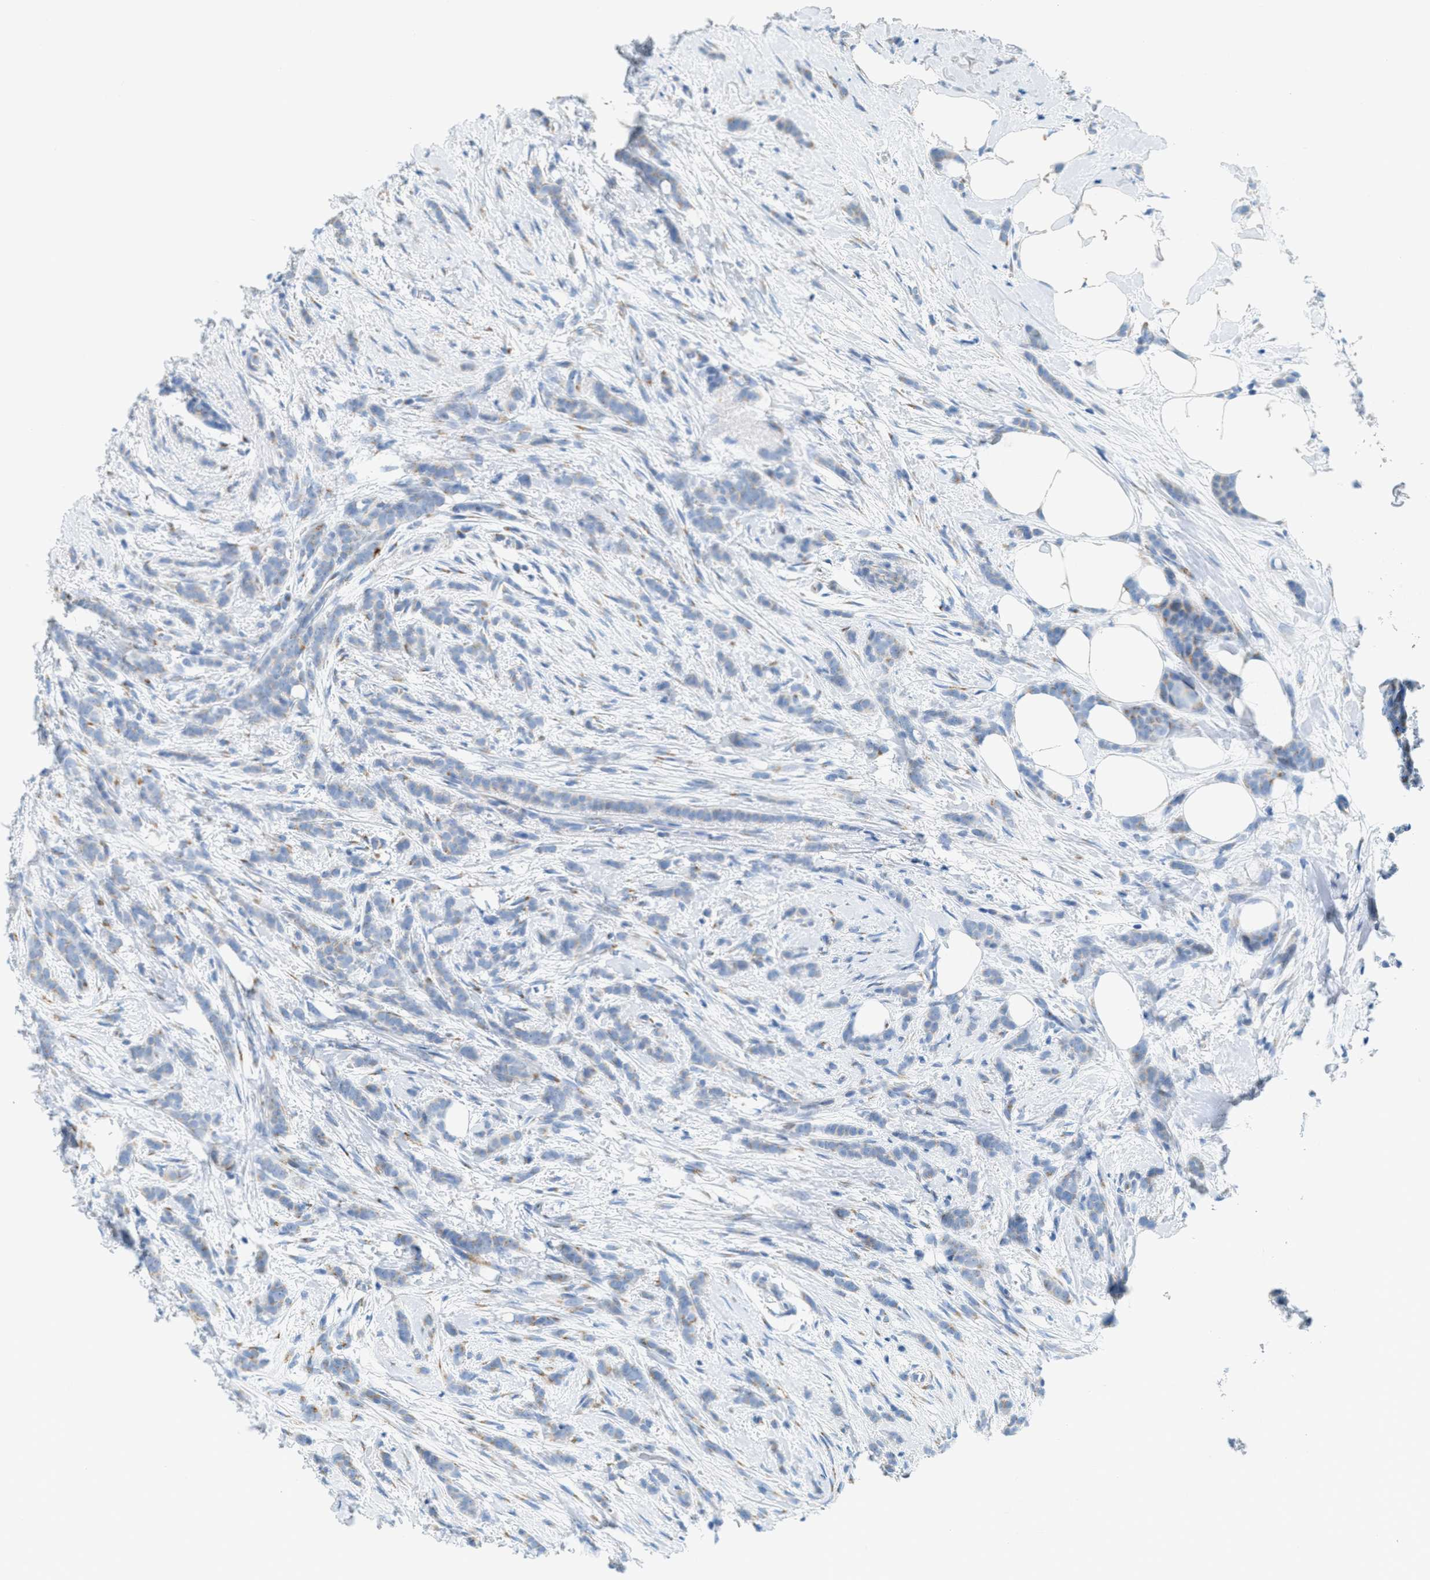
{"staining": {"intensity": "moderate", "quantity": "<25%", "location": "cytoplasmic/membranous"}, "tissue": "breast cancer", "cell_type": "Tumor cells", "image_type": "cancer", "snomed": [{"axis": "morphology", "description": "Lobular carcinoma, in situ"}, {"axis": "morphology", "description": "Lobular carcinoma"}, {"axis": "topography", "description": "Breast"}], "caption": "An image showing moderate cytoplasmic/membranous expression in about <25% of tumor cells in breast cancer (lobular carcinoma in situ), as visualized by brown immunohistochemical staining.", "gene": "ZFPL1", "patient": {"sex": "female", "age": 41}}